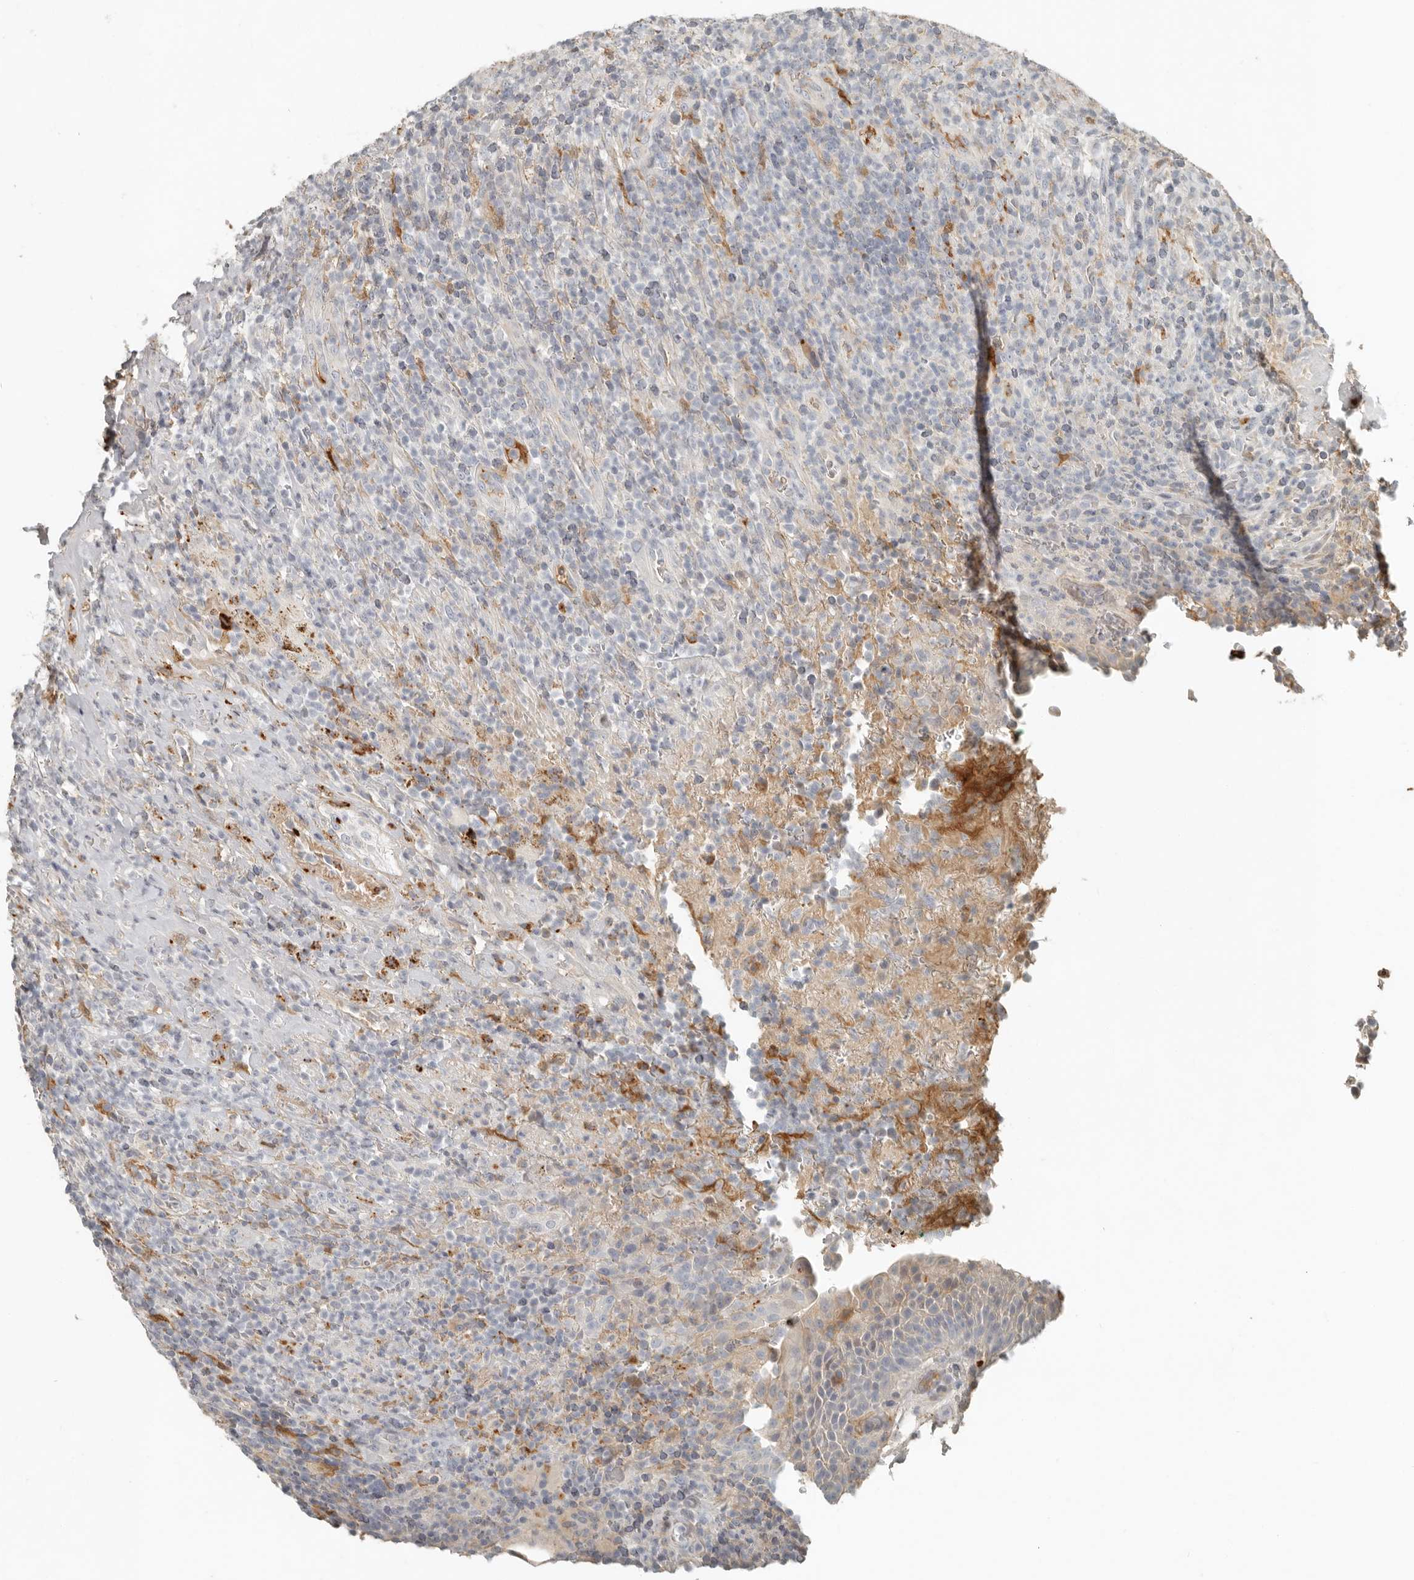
{"staining": {"intensity": "moderate", "quantity": "<25%", "location": "cytoplasmic/membranous"}, "tissue": "urinary bladder", "cell_type": "Urothelial cells", "image_type": "normal", "snomed": [{"axis": "morphology", "description": "Normal tissue, NOS"}, {"axis": "morphology", "description": "Inflammation, NOS"}, {"axis": "topography", "description": "Urinary bladder"}], "caption": "About <25% of urothelial cells in normal urinary bladder exhibit moderate cytoplasmic/membranous protein positivity as visualized by brown immunohistochemical staining.", "gene": "KLHL38", "patient": {"sex": "female", "age": 75}}